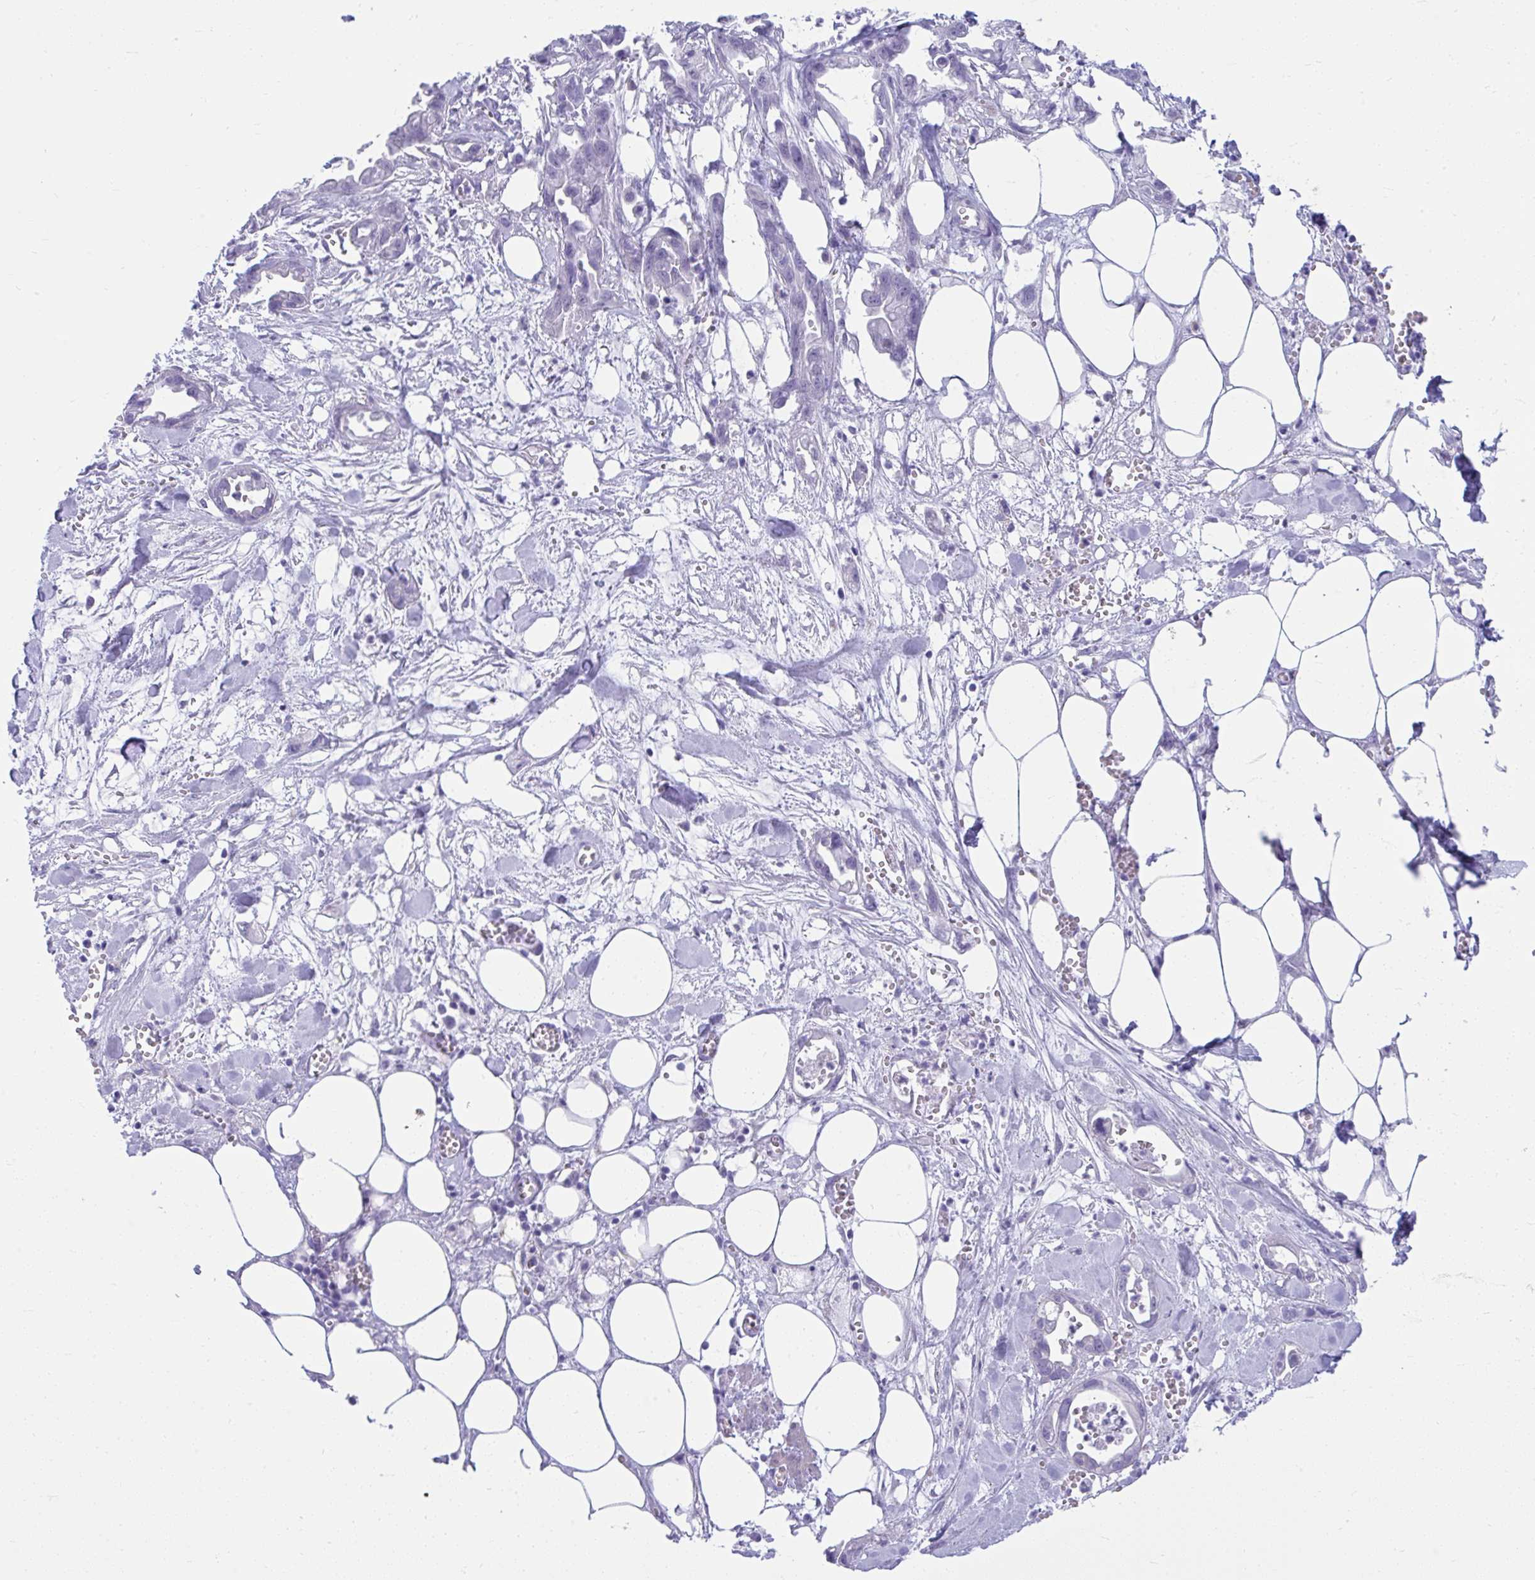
{"staining": {"intensity": "negative", "quantity": "none", "location": "none"}, "tissue": "pancreatic cancer", "cell_type": "Tumor cells", "image_type": "cancer", "snomed": [{"axis": "morphology", "description": "Adenocarcinoma, NOS"}, {"axis": "topography", "description": "Pancreas"}], "caption": "Immunohistochemistry (IHC) micrograph of adenocarcinoma (pancreatic) stained for a protein (brown), which displays no staining in tumor cells.", "gene": "ISL1", "patient": {"sex": "female", "age": 73}}